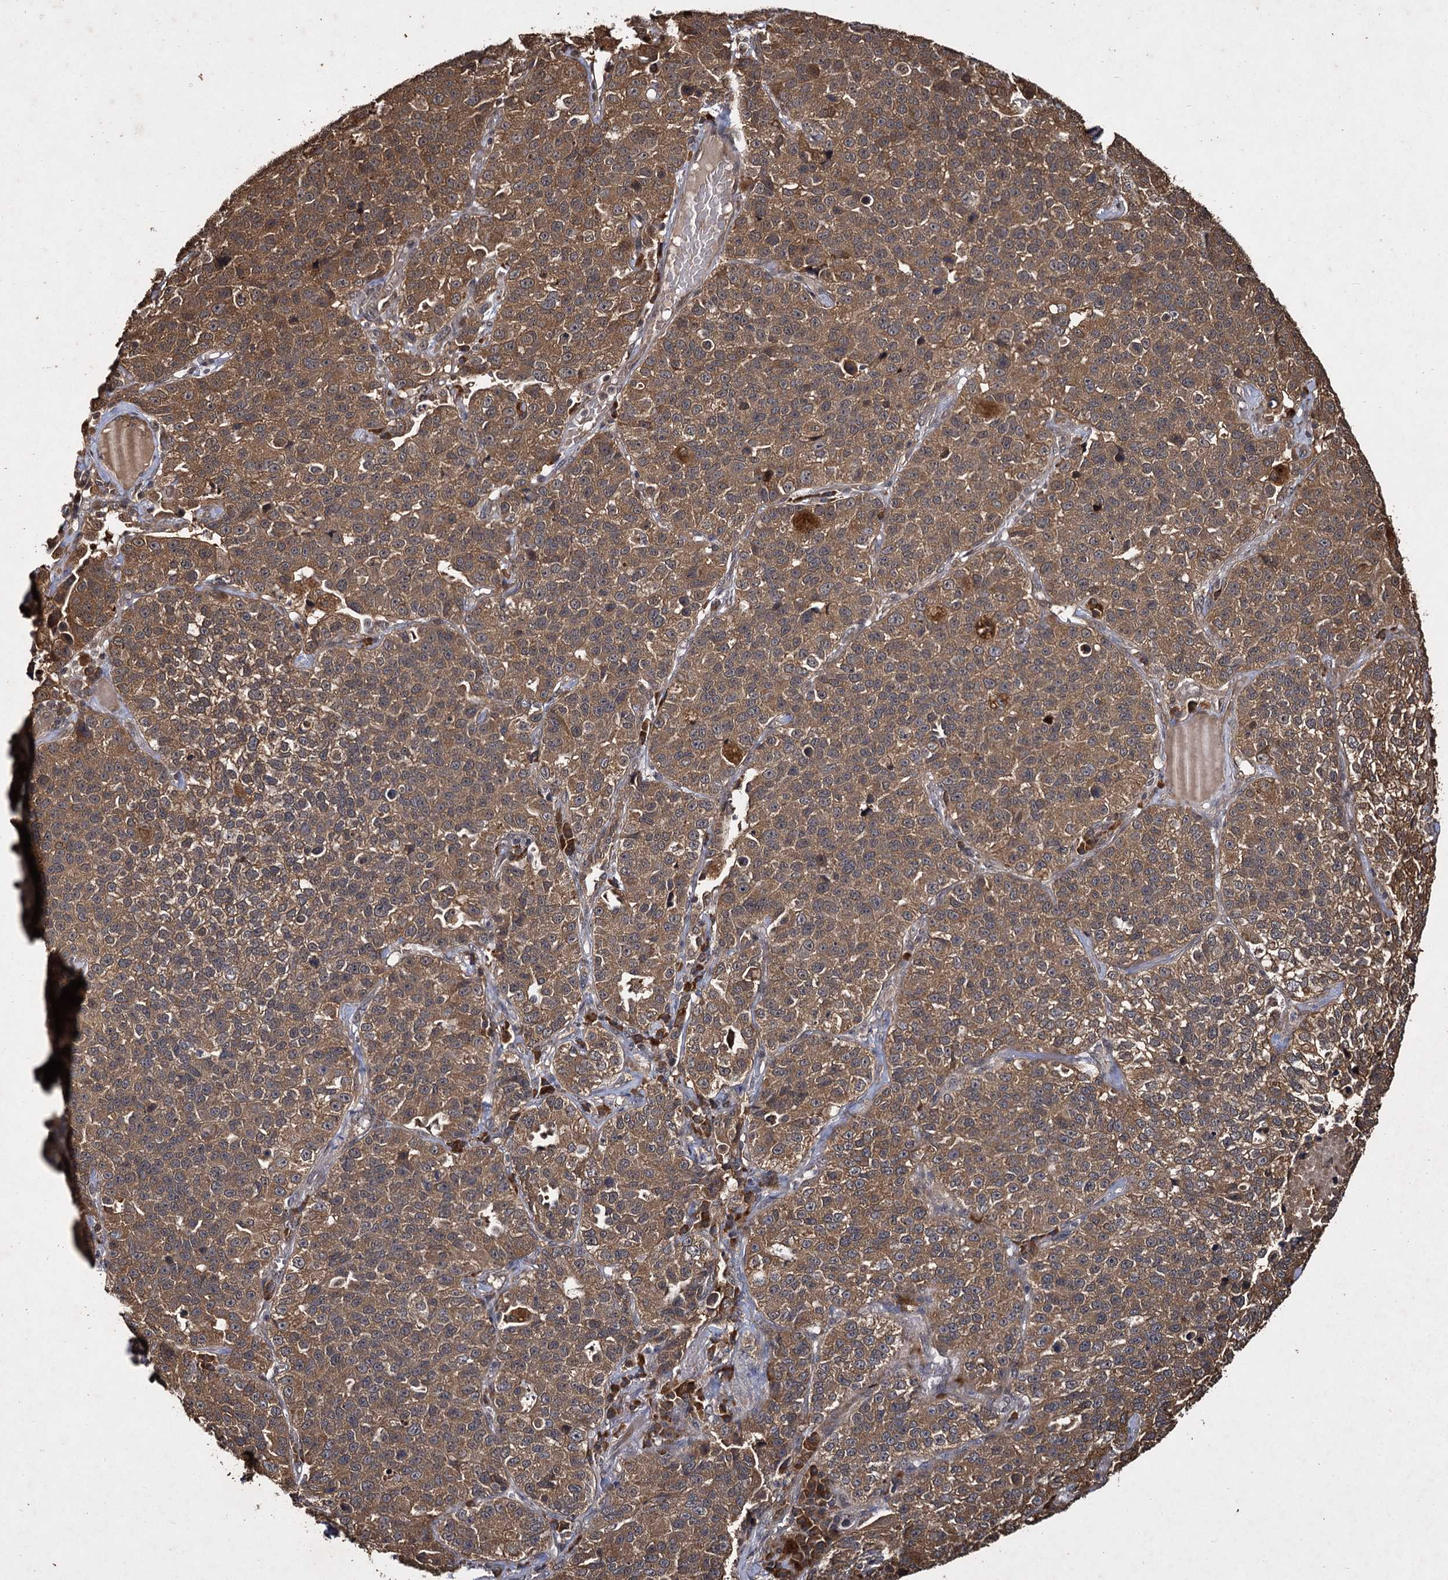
{"staining": {"intensity": "moderate", "quantity": ">75%", "location": "cytoplasmic/membranous"}, "tissue": "lung cancer", "cell_type": "Tumor cells", "image_type": "cancer", "snomed": [{"axis": "morphology", "description": "Adenocarcinoma, NOS"}, {"axis": "topography", "description": "Lung"}], "caption": "Immunohistochemistry of human lung cancer exhibits medium levels of moderate cytoplasmic/membranous expression in approximately >75% of tumor cells.", "gene": "SLC46A3", "patient": {"sex": "male", "age": 49}}